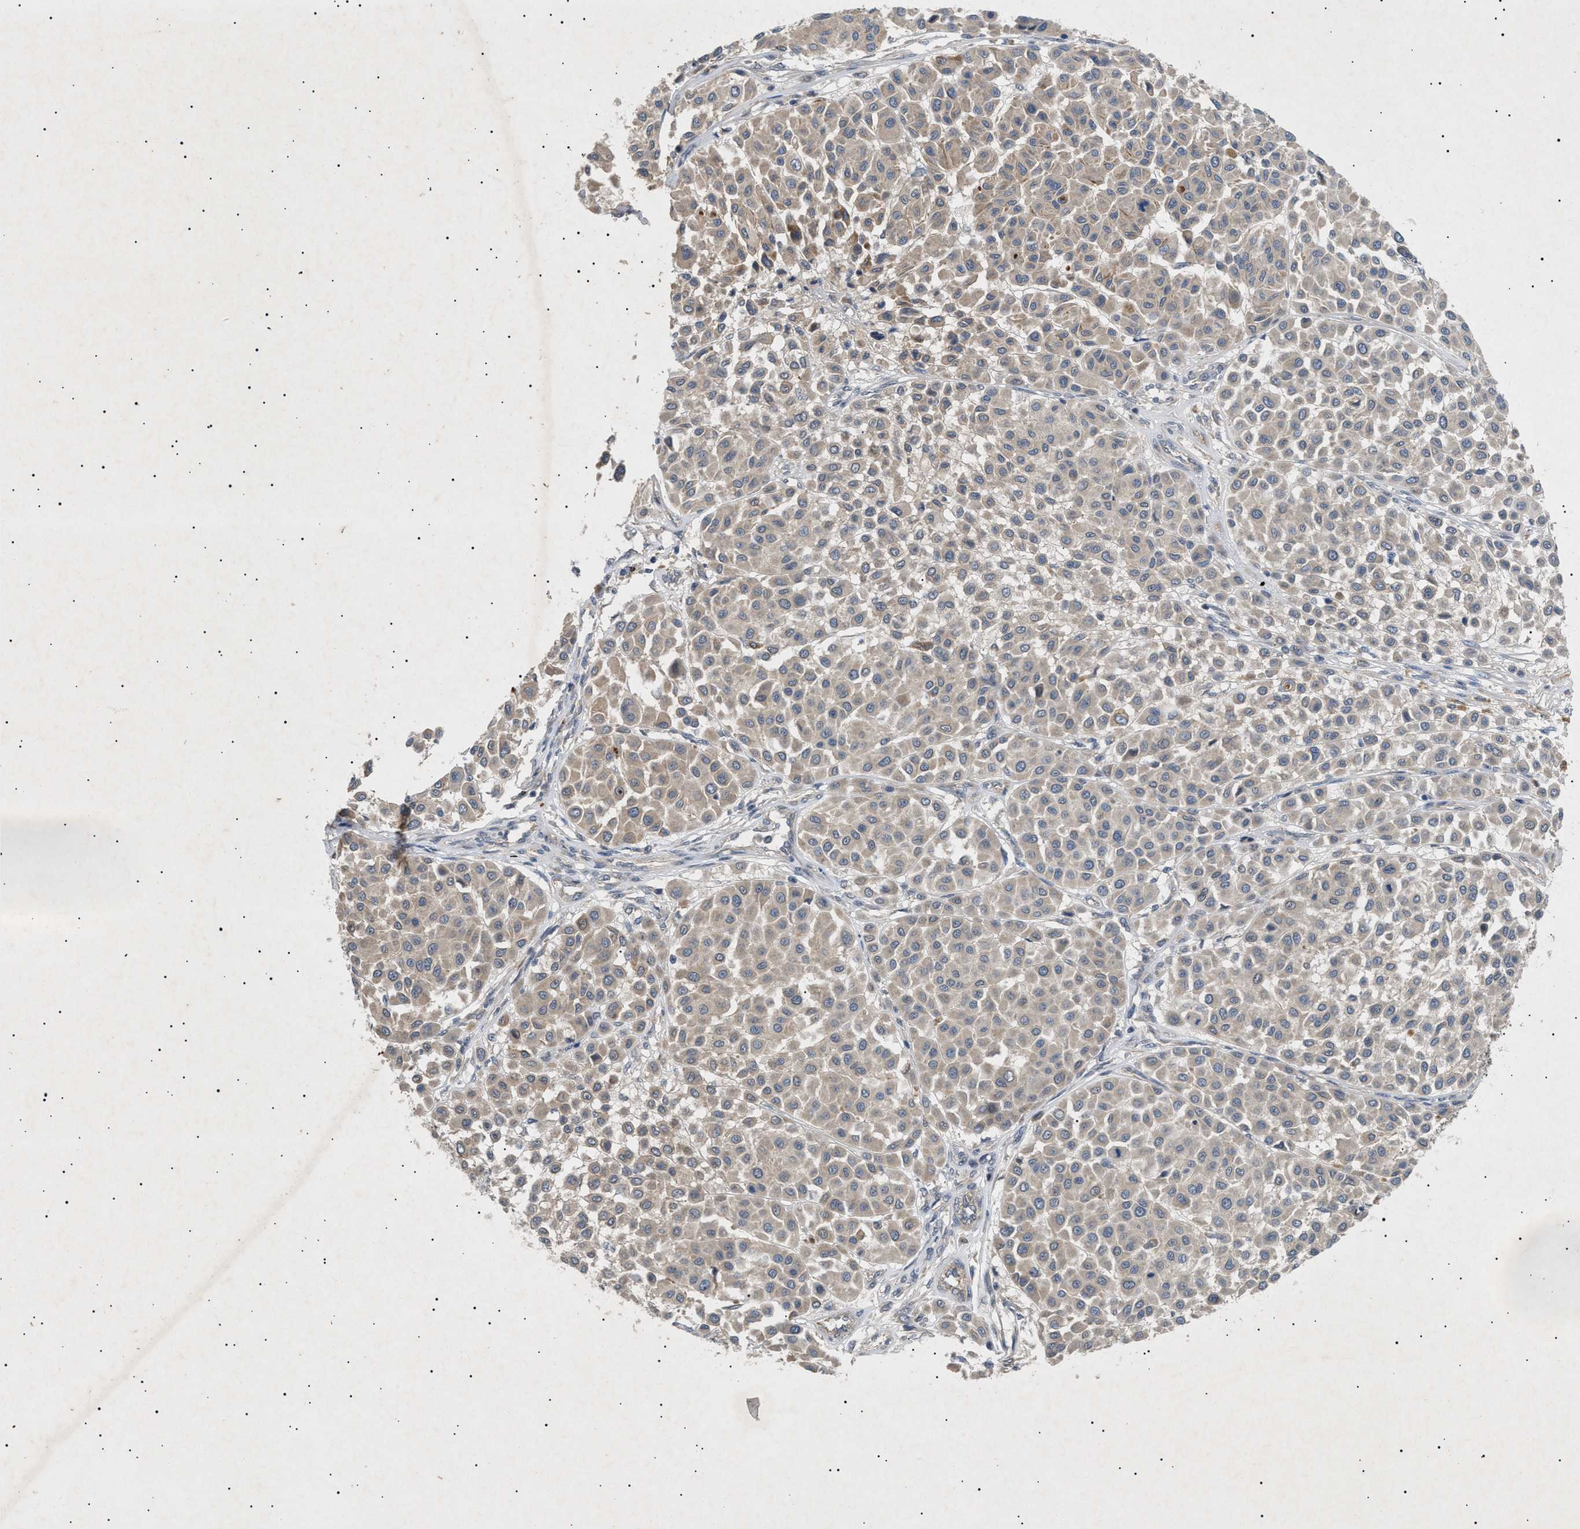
{"staining": {"intensity": "weak", "quantity": "<25%", "location": "cytoplasmic/membranous"}, "tissue": "melanoma", "cell_type": "Tumor cells", "image_type": "cancer", "snomed": [{"axis": "morphology", "description": "Malignant melanoma, Metastatic site"}, {"axis": "topography", "description": "Soft tissue"}], "caption": "This is an immunohistochemistry histopathology image of human malignant melanoma (metastatic site). There is no positivity in tumor cells.", "gene": "SIRT5", "patient": {"sex": "male", "age": 41}}